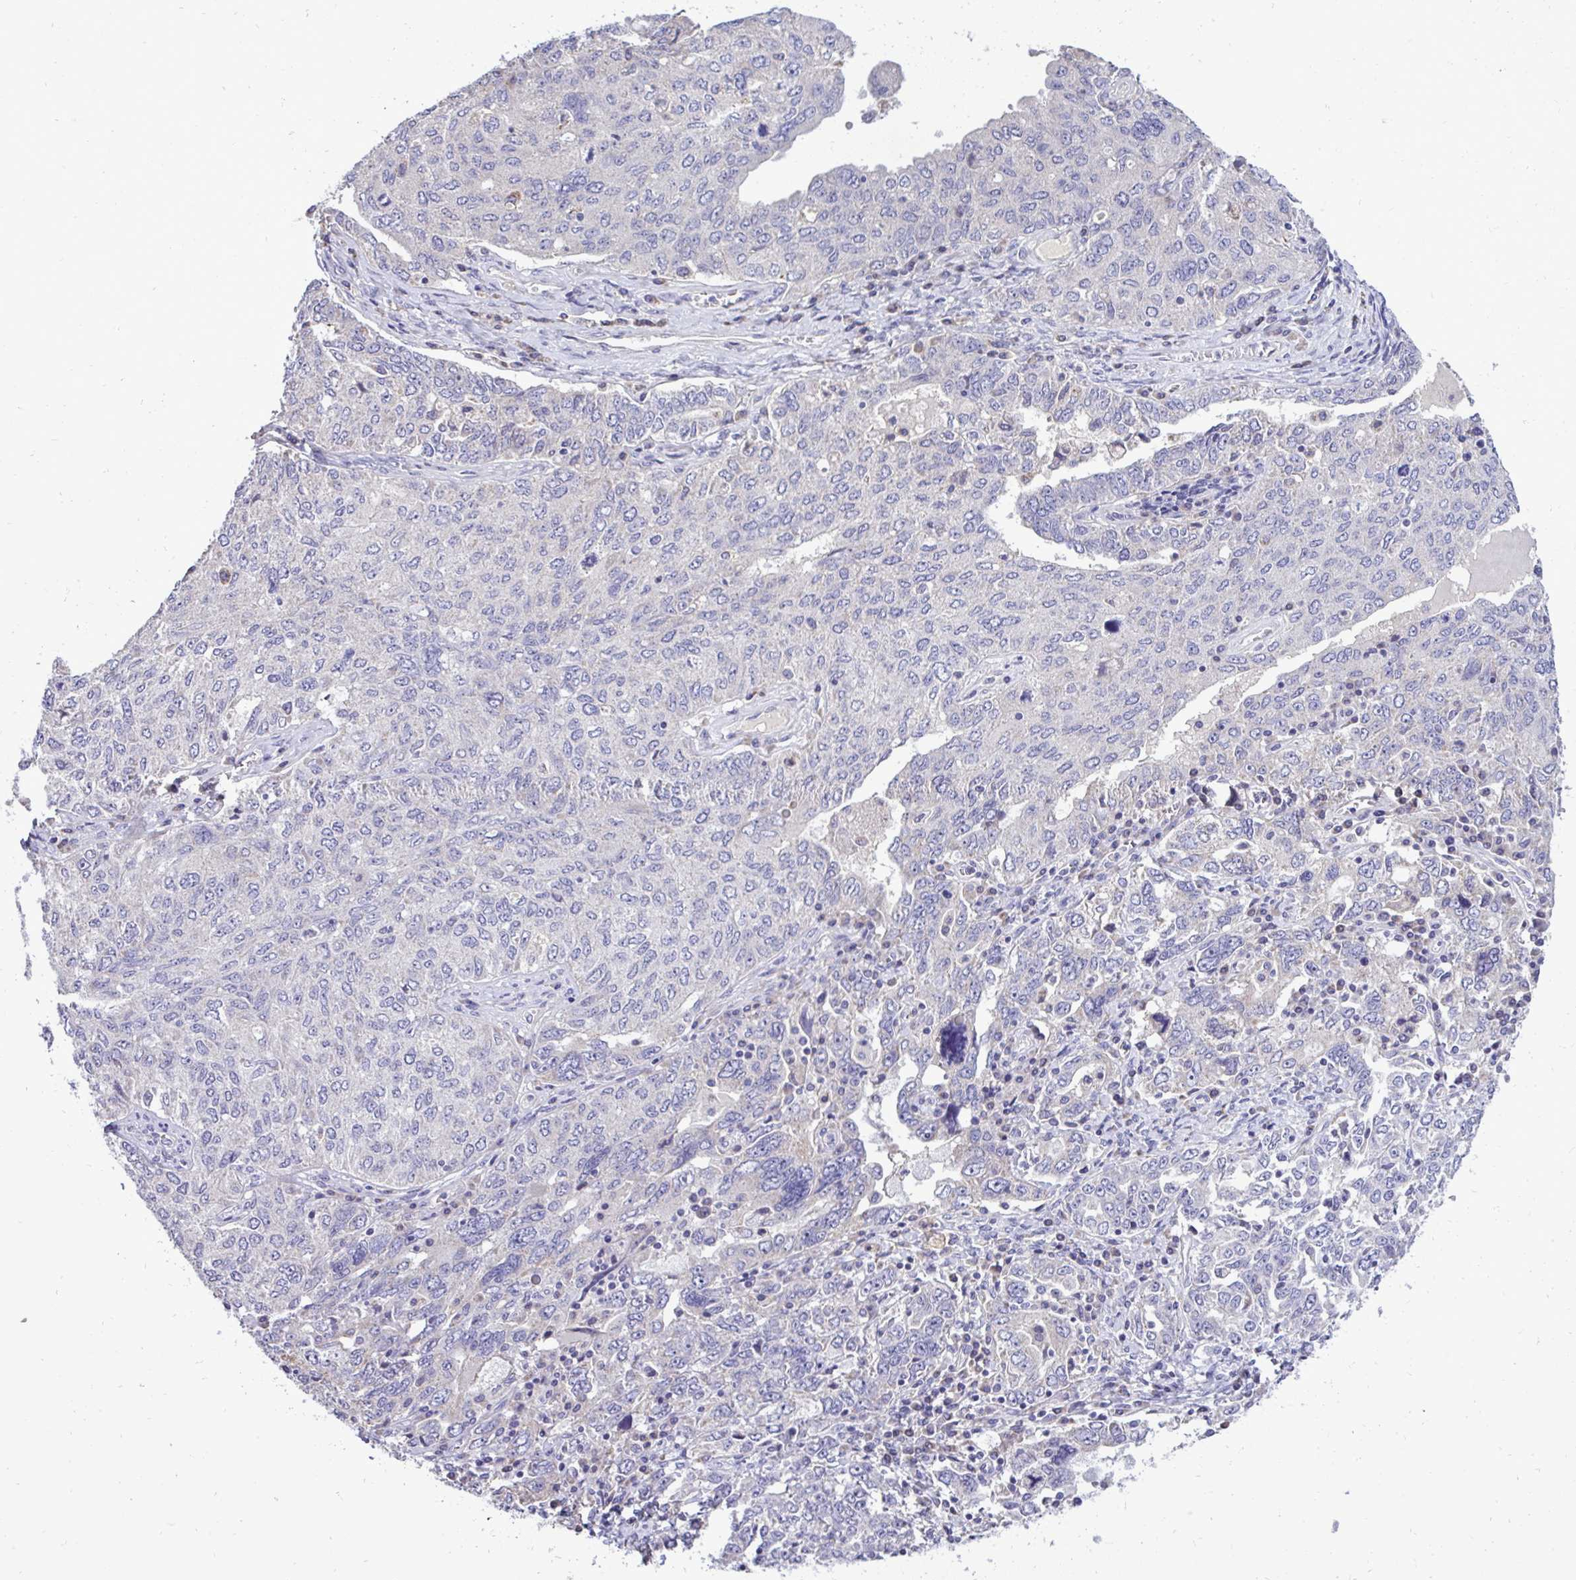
{"staining": {"intensity": "negative", "quantity": "none", "location": "none"}, "tissue": "ovarian cancer", "cell_type": "Tumor cells", "image_type": "cancer", "snomed": [{"axis": "morphology", "description": "Carcinoma, endometroid"}, {"axis": "topography", "description": "Ovary"}], "caption": "There is no significant expression in tumor cells of ovarian cancer.", "gene": "ST8SIA2", "patient": {"sex": "female", "age": 62}}